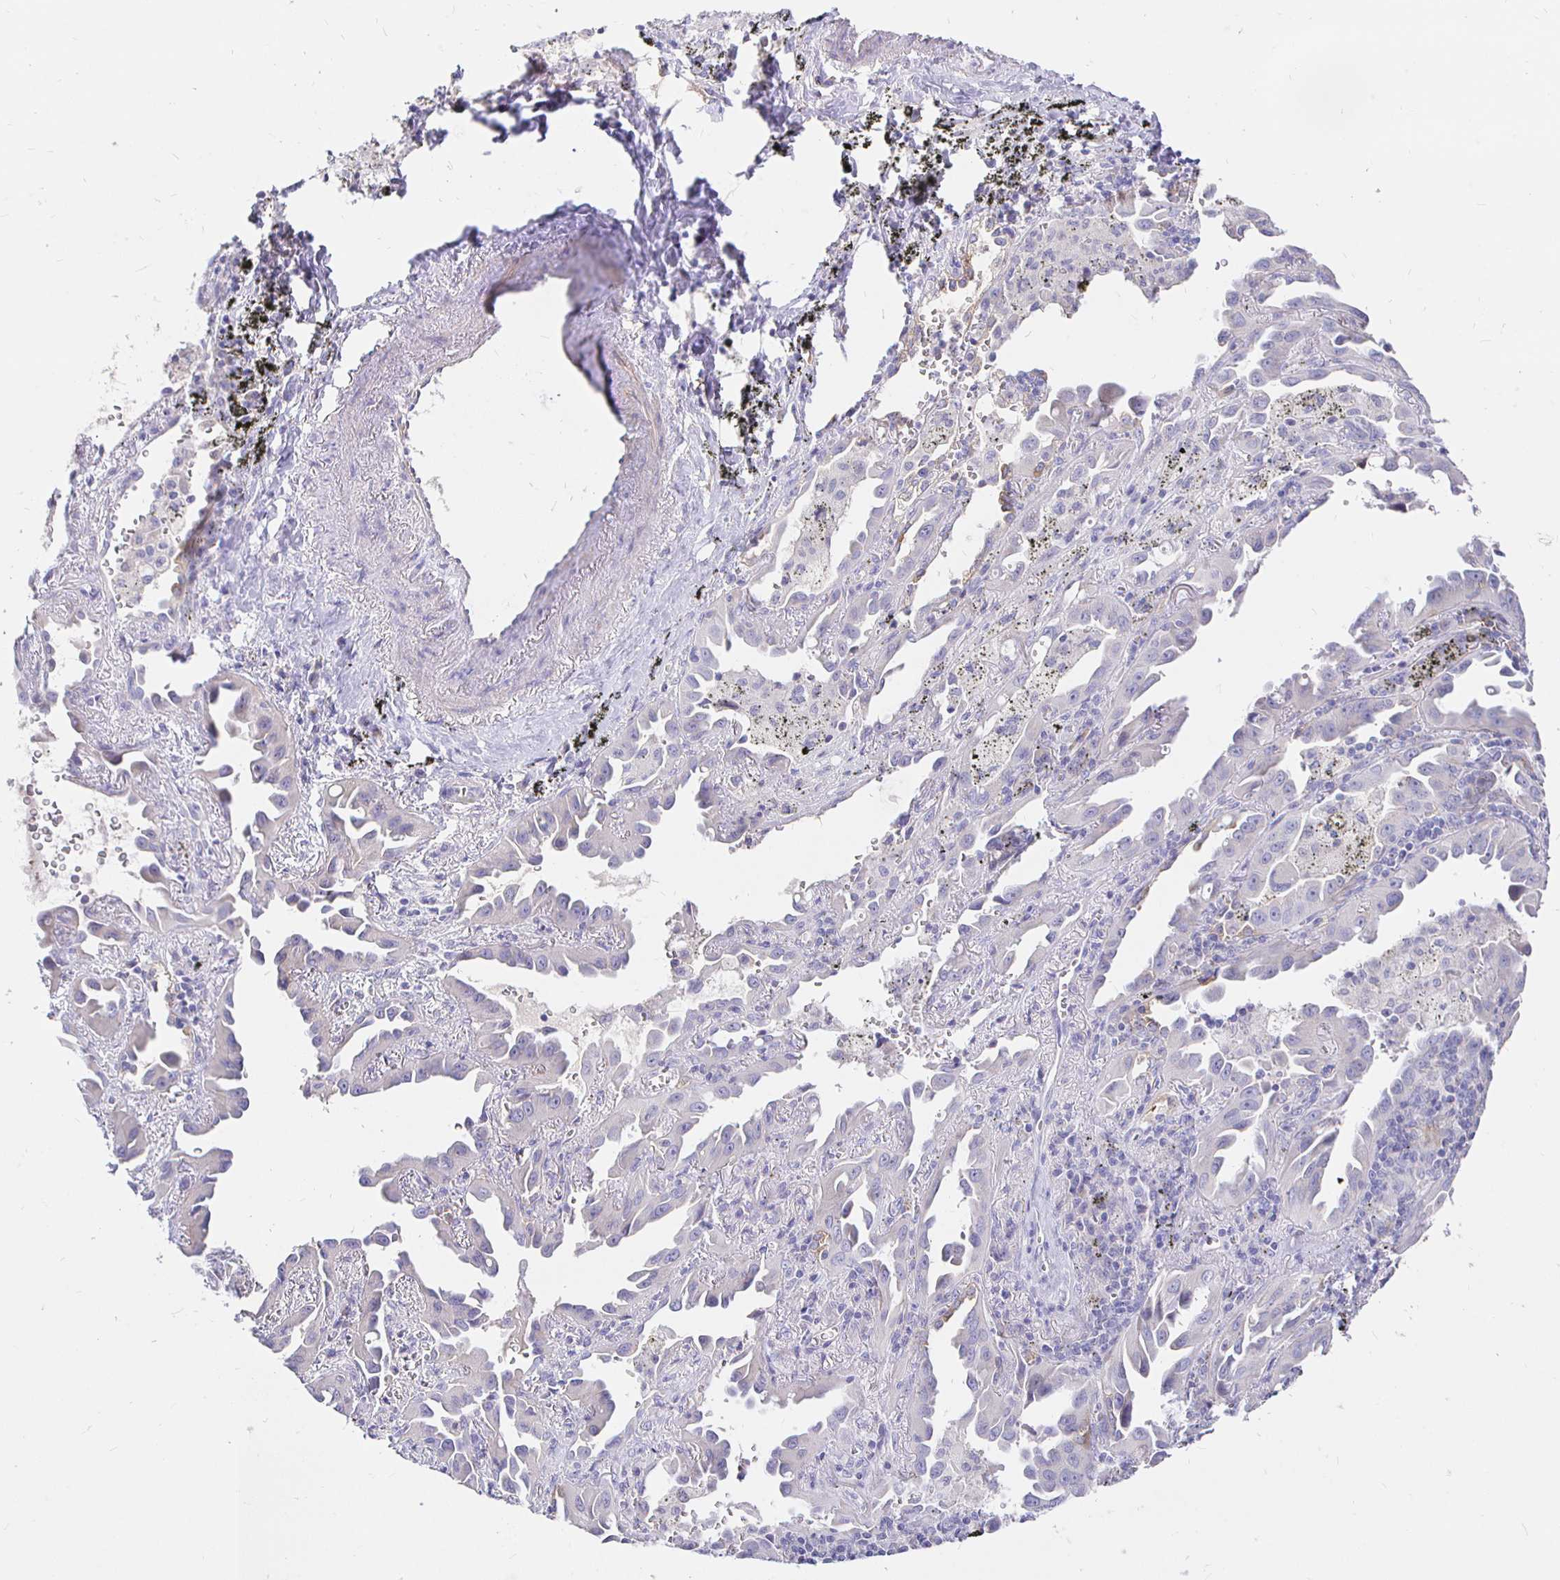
{"staining": {"intensity": "negative", "quantity": "none", "location": "none"}, "tissue": "lung cancer", "cell_type": "Tumor cells", "image_type": "cancer", "snomed": [{"axis": "morphology", "description": "Adenocarcinoma, NOS"}, {"axis": "topography", "description": "Lung"}], "caption": "Micrograph shows no significant protein staining in tumor cells of adenocarcinoma (lung).", "gene": "NECAB1", "patient": {"sex": "male", "age": 68}}